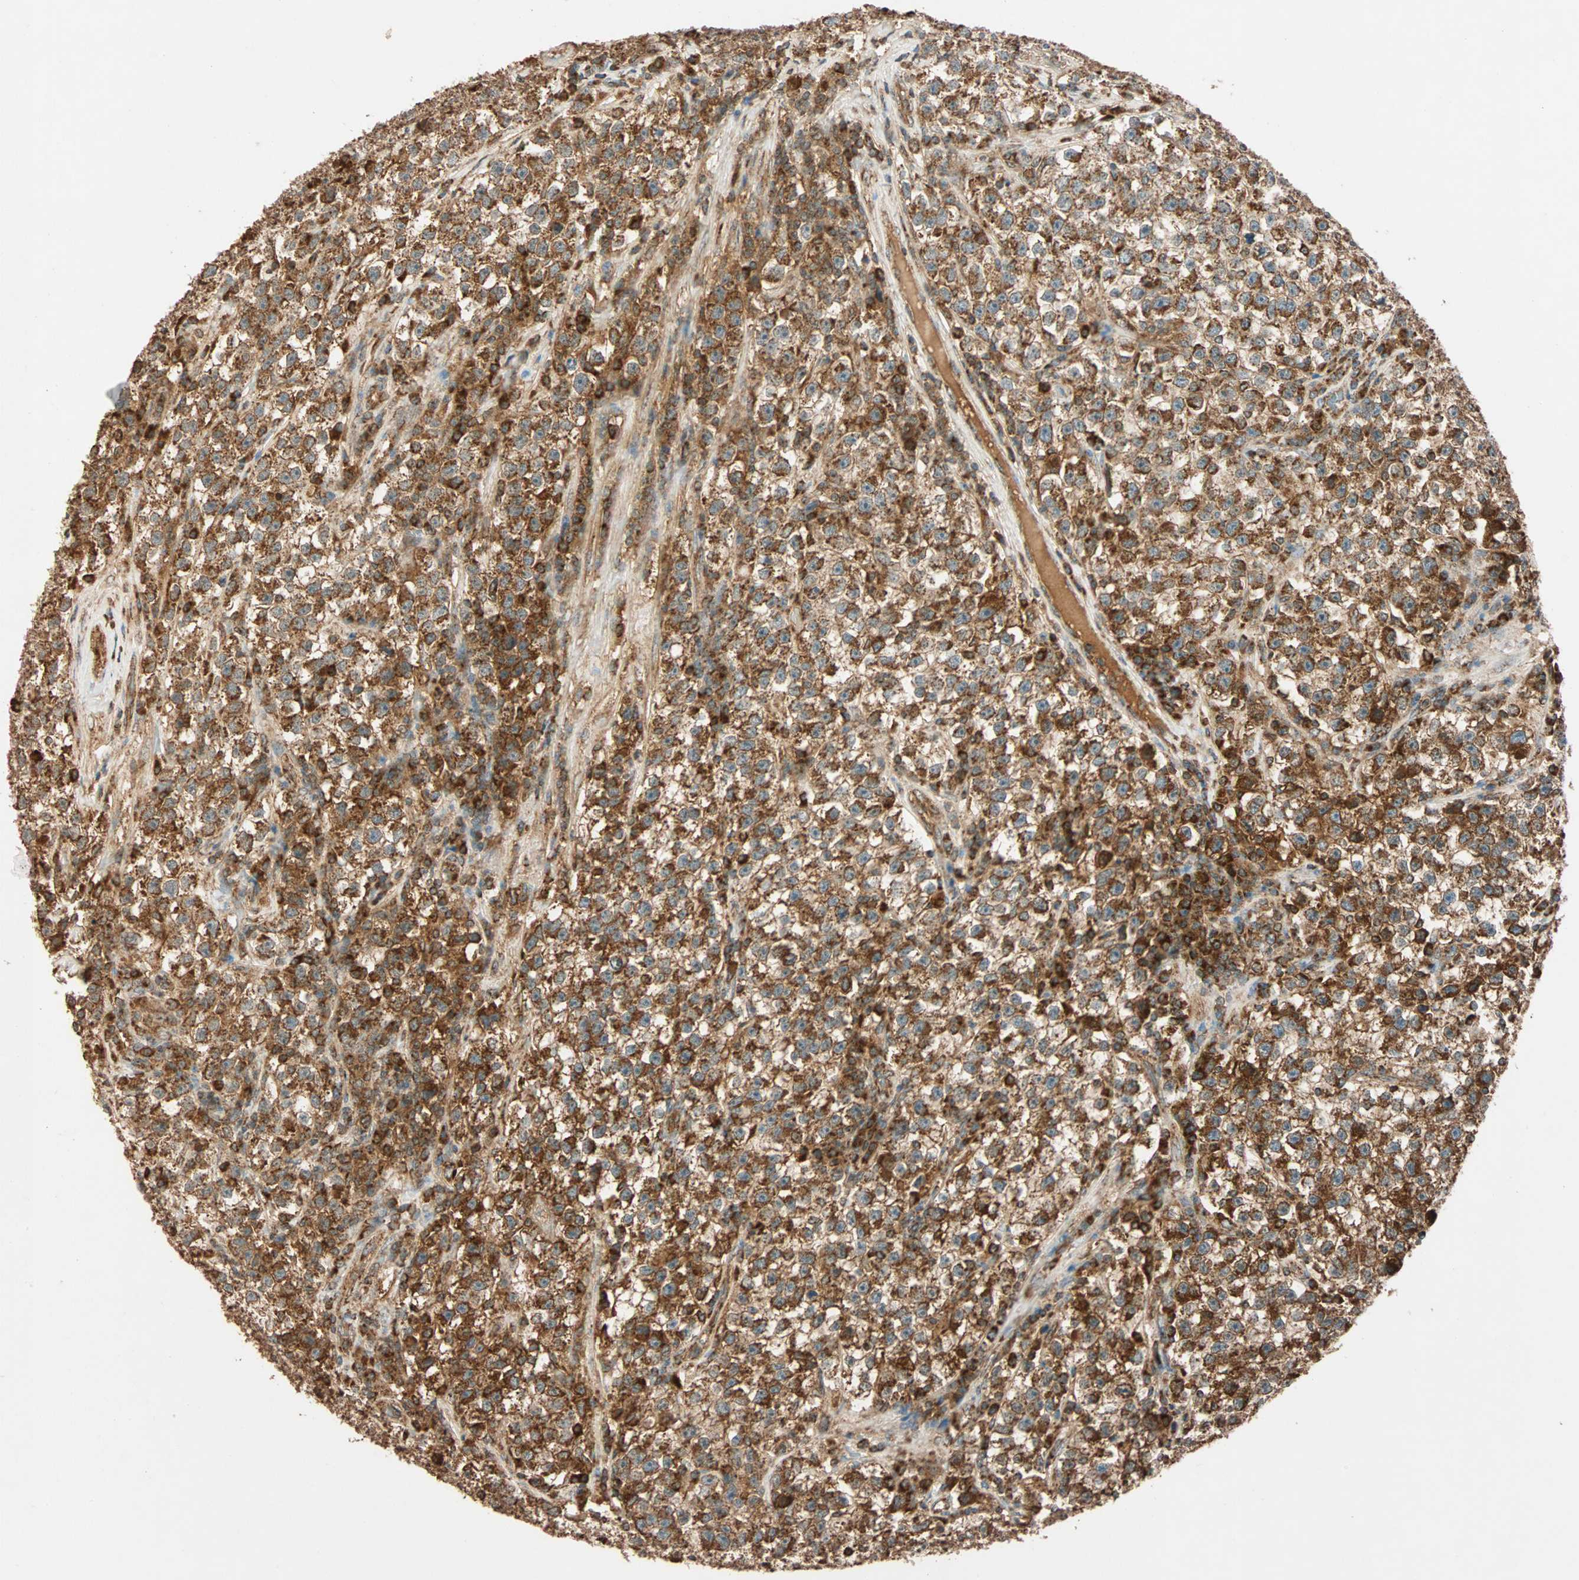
{"staining": {"intensity": "strong", "quantity": ">75%", "location": "cytoplasmic/membranous"}, "tissue": "testis cancer", "cell_type": "Tumor cells", "image_type": "cancer", "snomed": [{"axis": "morphology", "description": "Seminoma, NOS"}, {"axis": "topography", "description": "Testis"}], "caption": "An image showing strong cytoplasmic/membranous positivity in approximately >75% of tumor cells in testis seminoma, as visualized by brown immunohistochemical staining.", "gene": "MAPK1", "patient": {"sex": "male", "age": 22}}